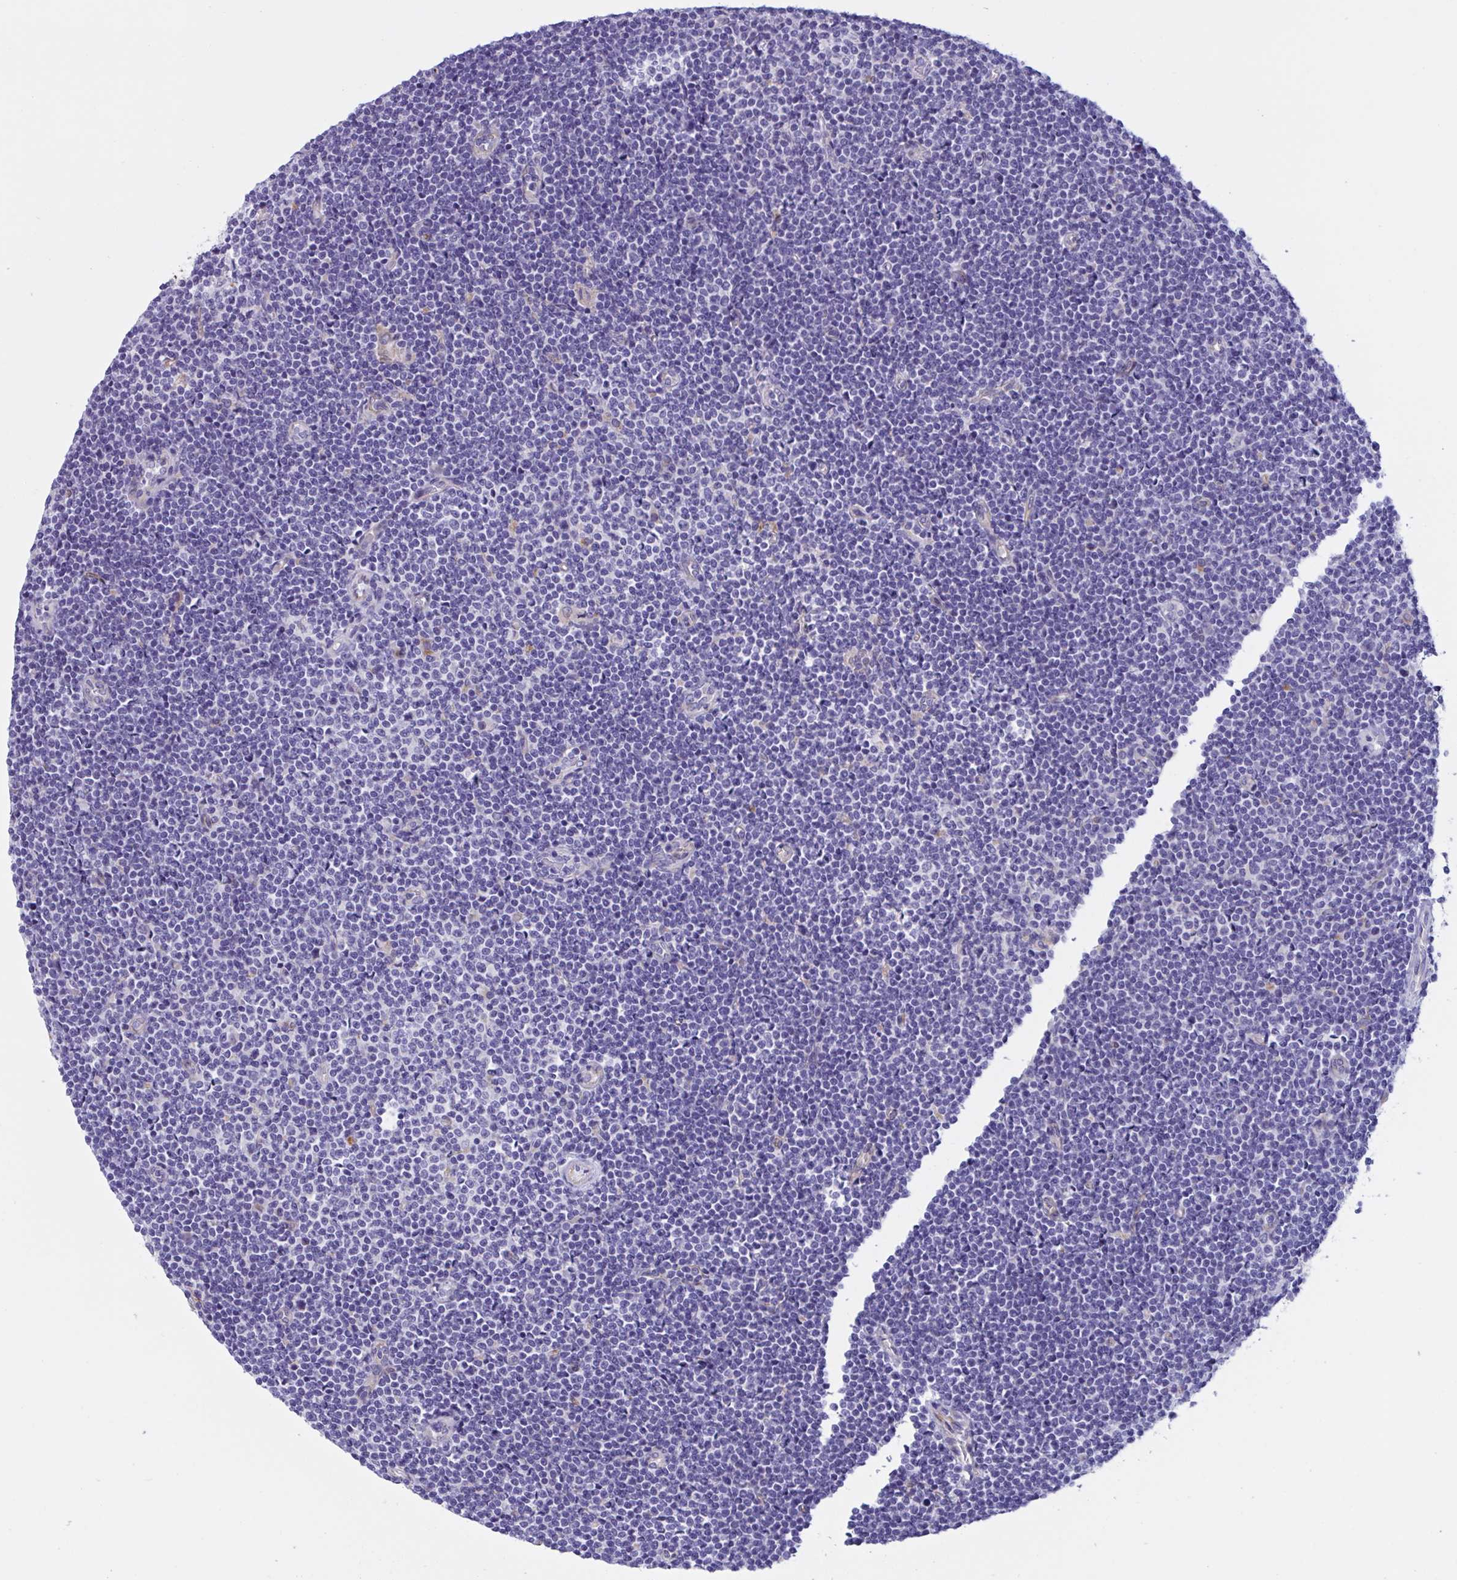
{"staining": {"intensity": "negative", "quantity": "none", "location": "none"}, "tissue": "lymphoma", "cell_type": "Tumor cells", "image_type": "cancer", "snomed": [{"axis": "morphology", "description": "Malignant lymphoma, non-Hodgkin's type, Low grade"}, {"axis": "topography", "description": "Lymph node"}], "caption": "There is no significant expression in tumor cells of lymphoma.", "gene": "RPL22L1", "patient": {"sex": "male", "age": 48}}